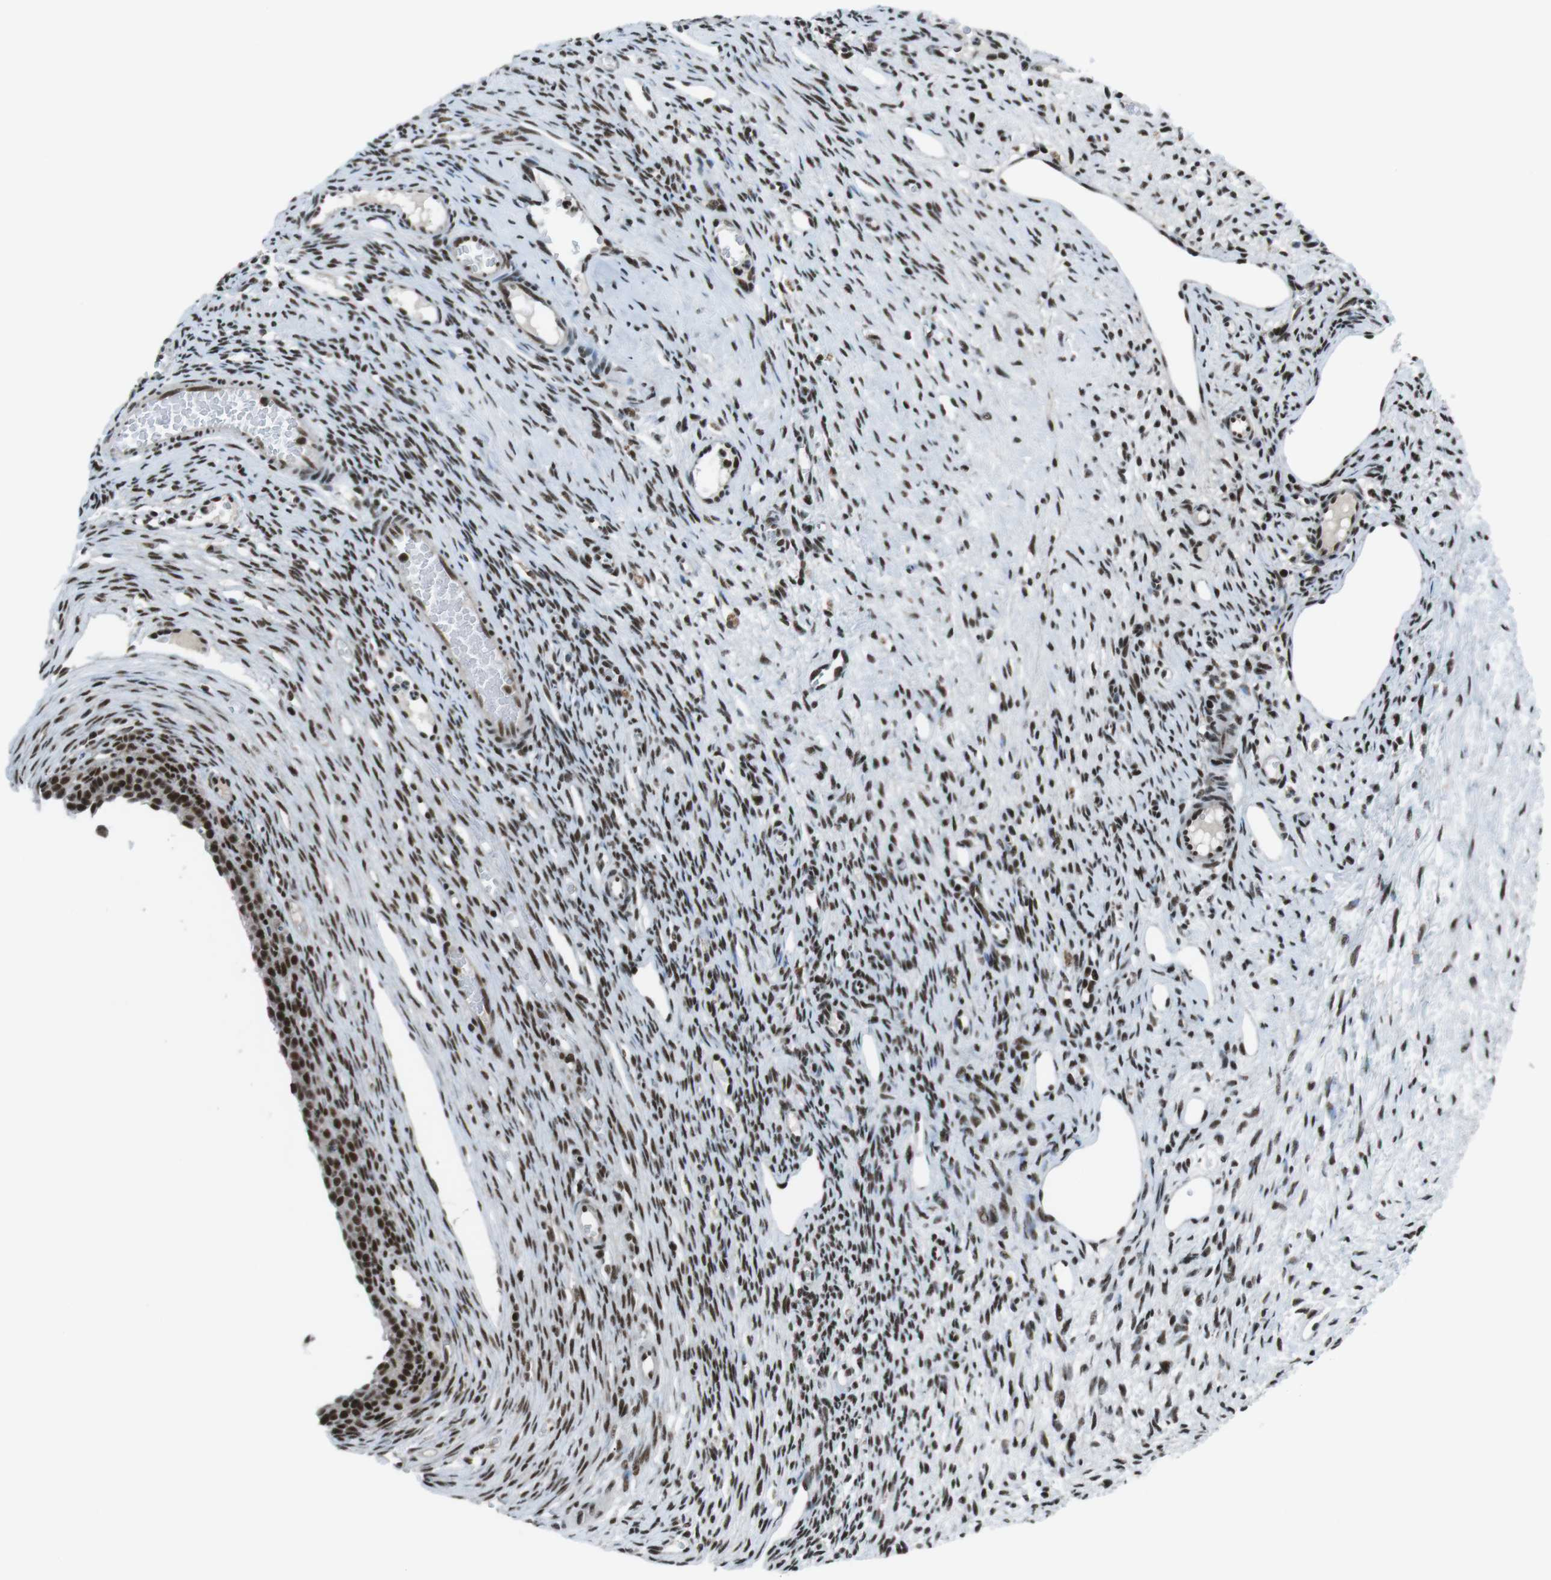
{"staining": {"intensity": "strong", "quantity": ">75%", "location": "nuclear"}, "tissue": "ovary", "cell_type": "Ovarian stroma cells", "image_type": "normal", "snomed": [{"axis": "morphology", "description": "Normal tissue, NOS"}, {"axis": "topography", "description": "Ovary"}], "caption": "Human ovary stained with a brown dye displays strong nuclear positive positivity in approximately >75% of ovarian stroma cells.", "gene": "TAF1", "patient": {"sex": "female", "age": 33}}